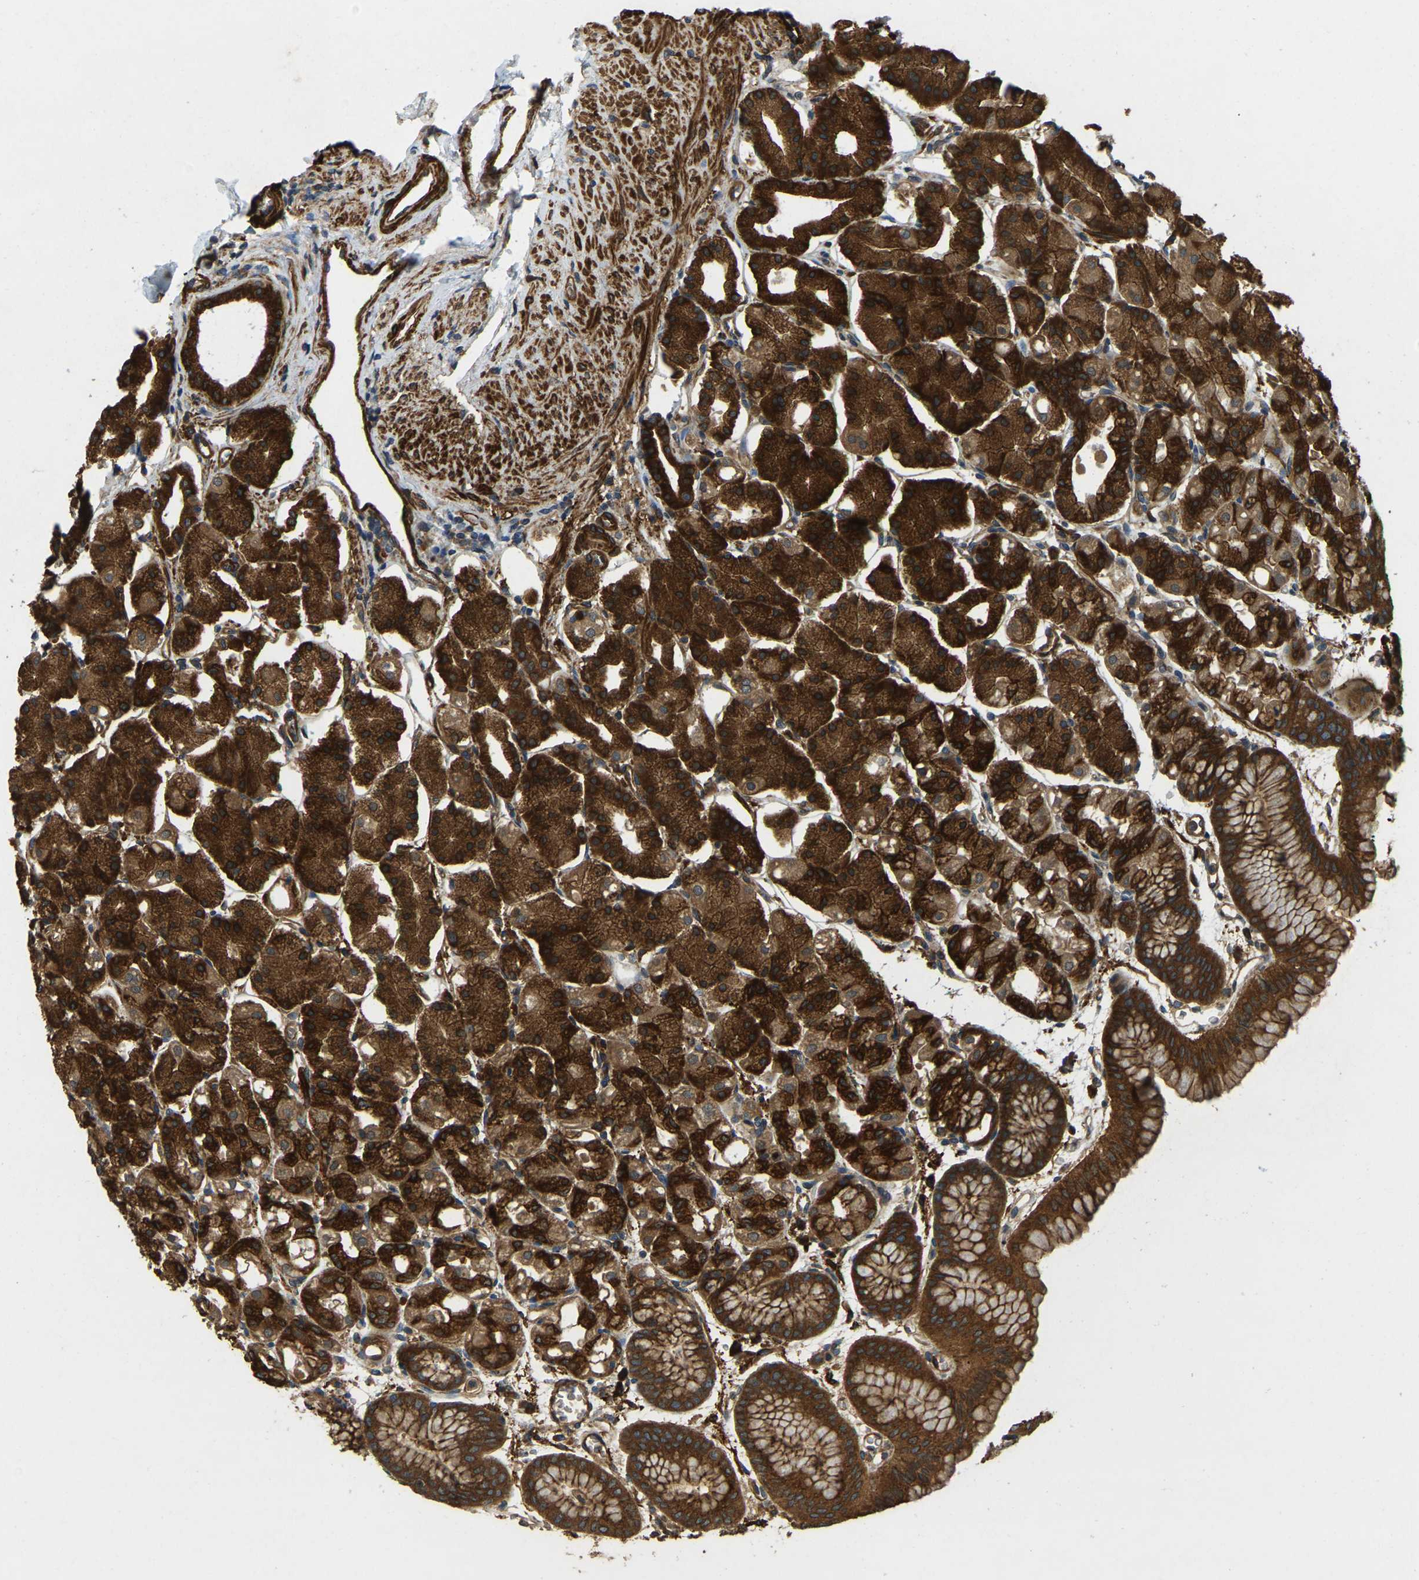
{"staining": {"intensity": "strong", "quantity": ">75%", "location": "cytoplasmic/membranous"}, "tissue": "stomach", "cell_type": "Glandular cells", "image_type": "normal", "snomed": [{"axis": "morphology", "description": "Normal tissue, NOS"}, {"axis": "topography", "description": "Stomach, lower"}], "caption": "Protein analysis of benign stomach shows strong cytoplasmic/membranous positivity in approximately >75% of glandular cells. (Brightfield microscopy of DAB IHC at high magnification).", "gene": "ERGIC1", "patient": {"sex": "male", "age": 71}}